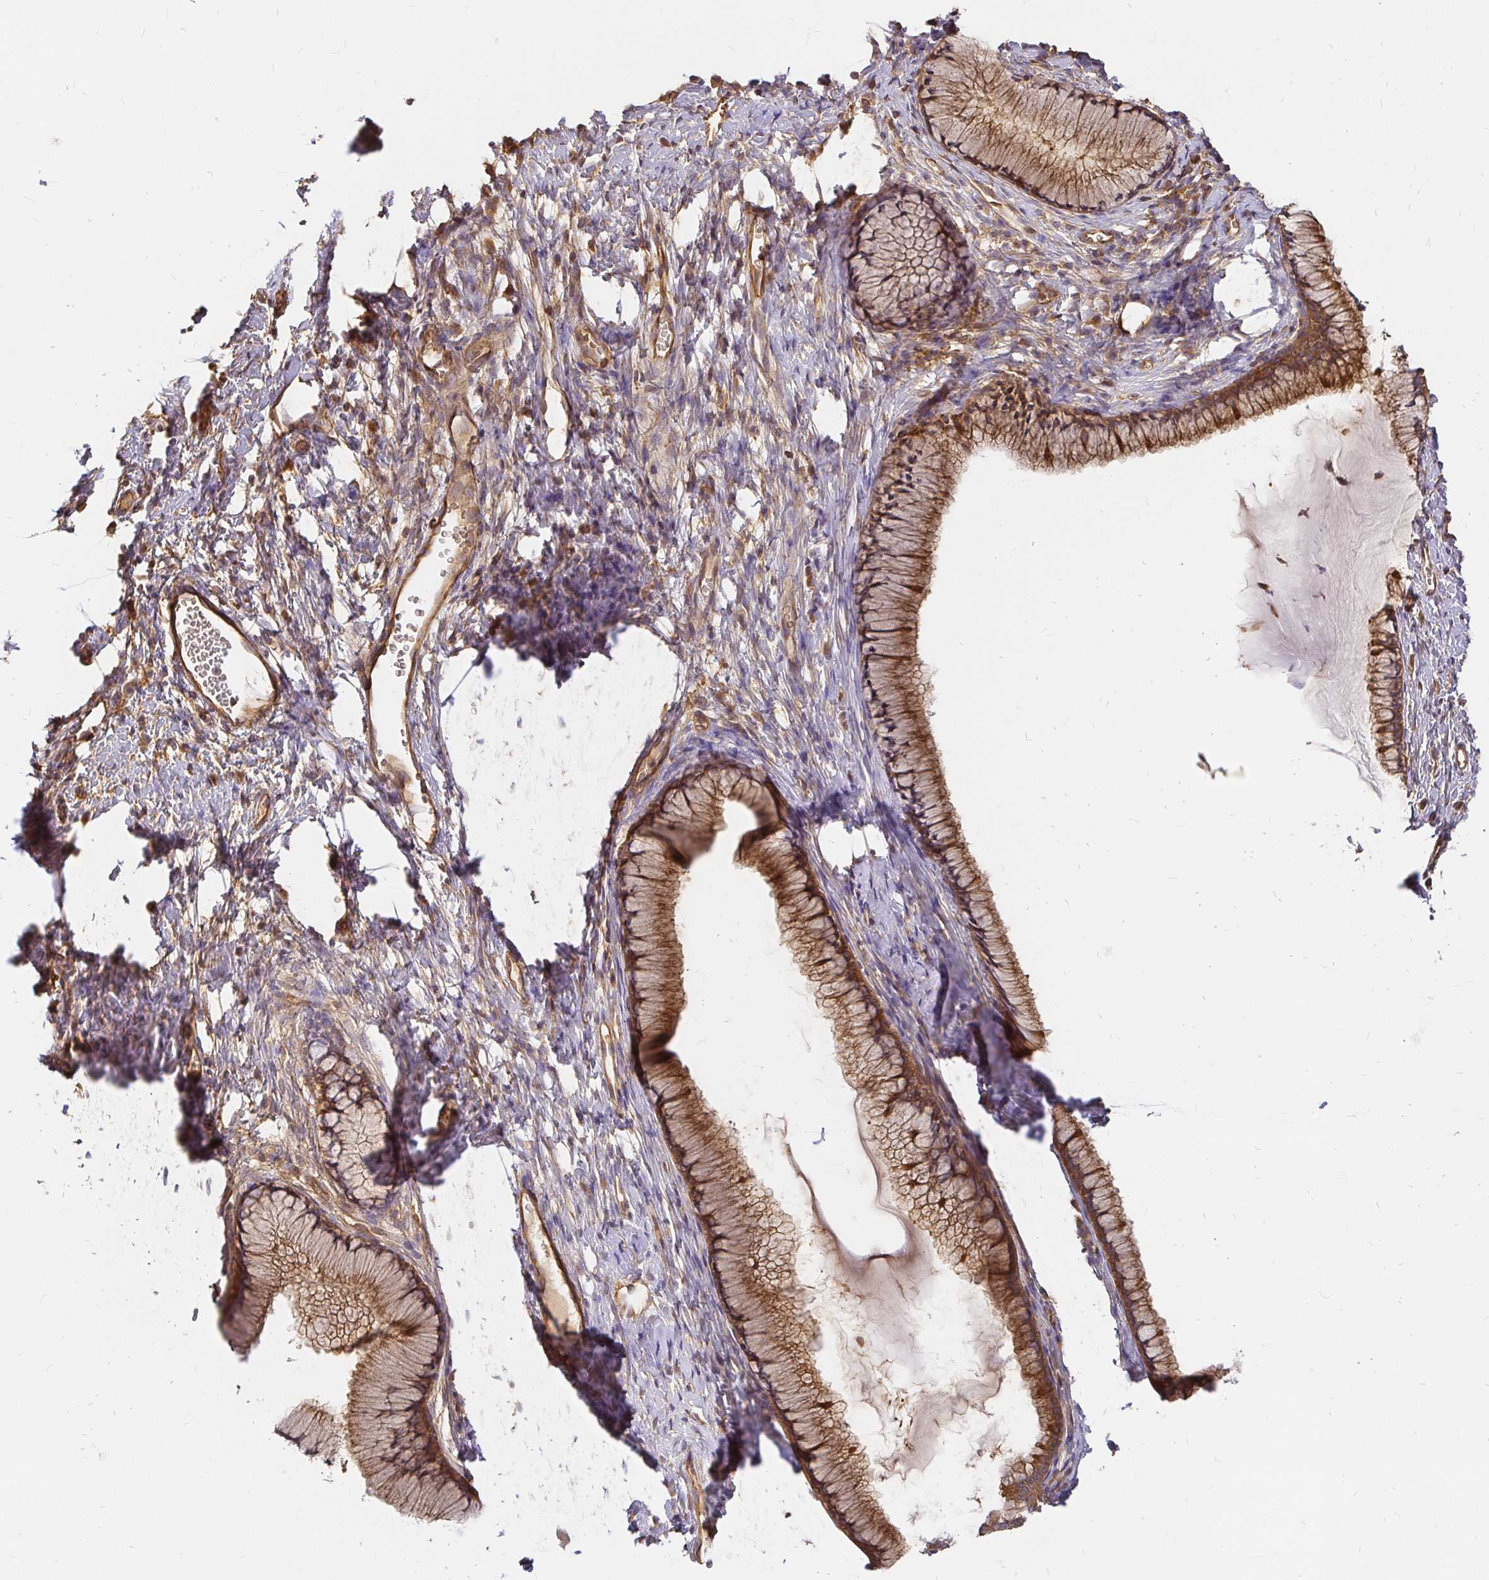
{"staining": {"intensity": "moderate", "quantity": ">75%", "location": "cytoplasmic/membranous"}, "tissue": "cervix", "cell_type": "Glandular cells", "image_type": "normal", "snomed": [{"axis": "morphology", "description": "Normal tissue, NOS"}, {"axis": "topography", "description": "Cervix"}], "caption": "Human cervix stained with a brown dye reveals moderate cytoplasmic/membranous positive expression in approximately >75% of glandular cells.", "gene": "KIF5B", "patient": {"sex": "female", "age": 40}}